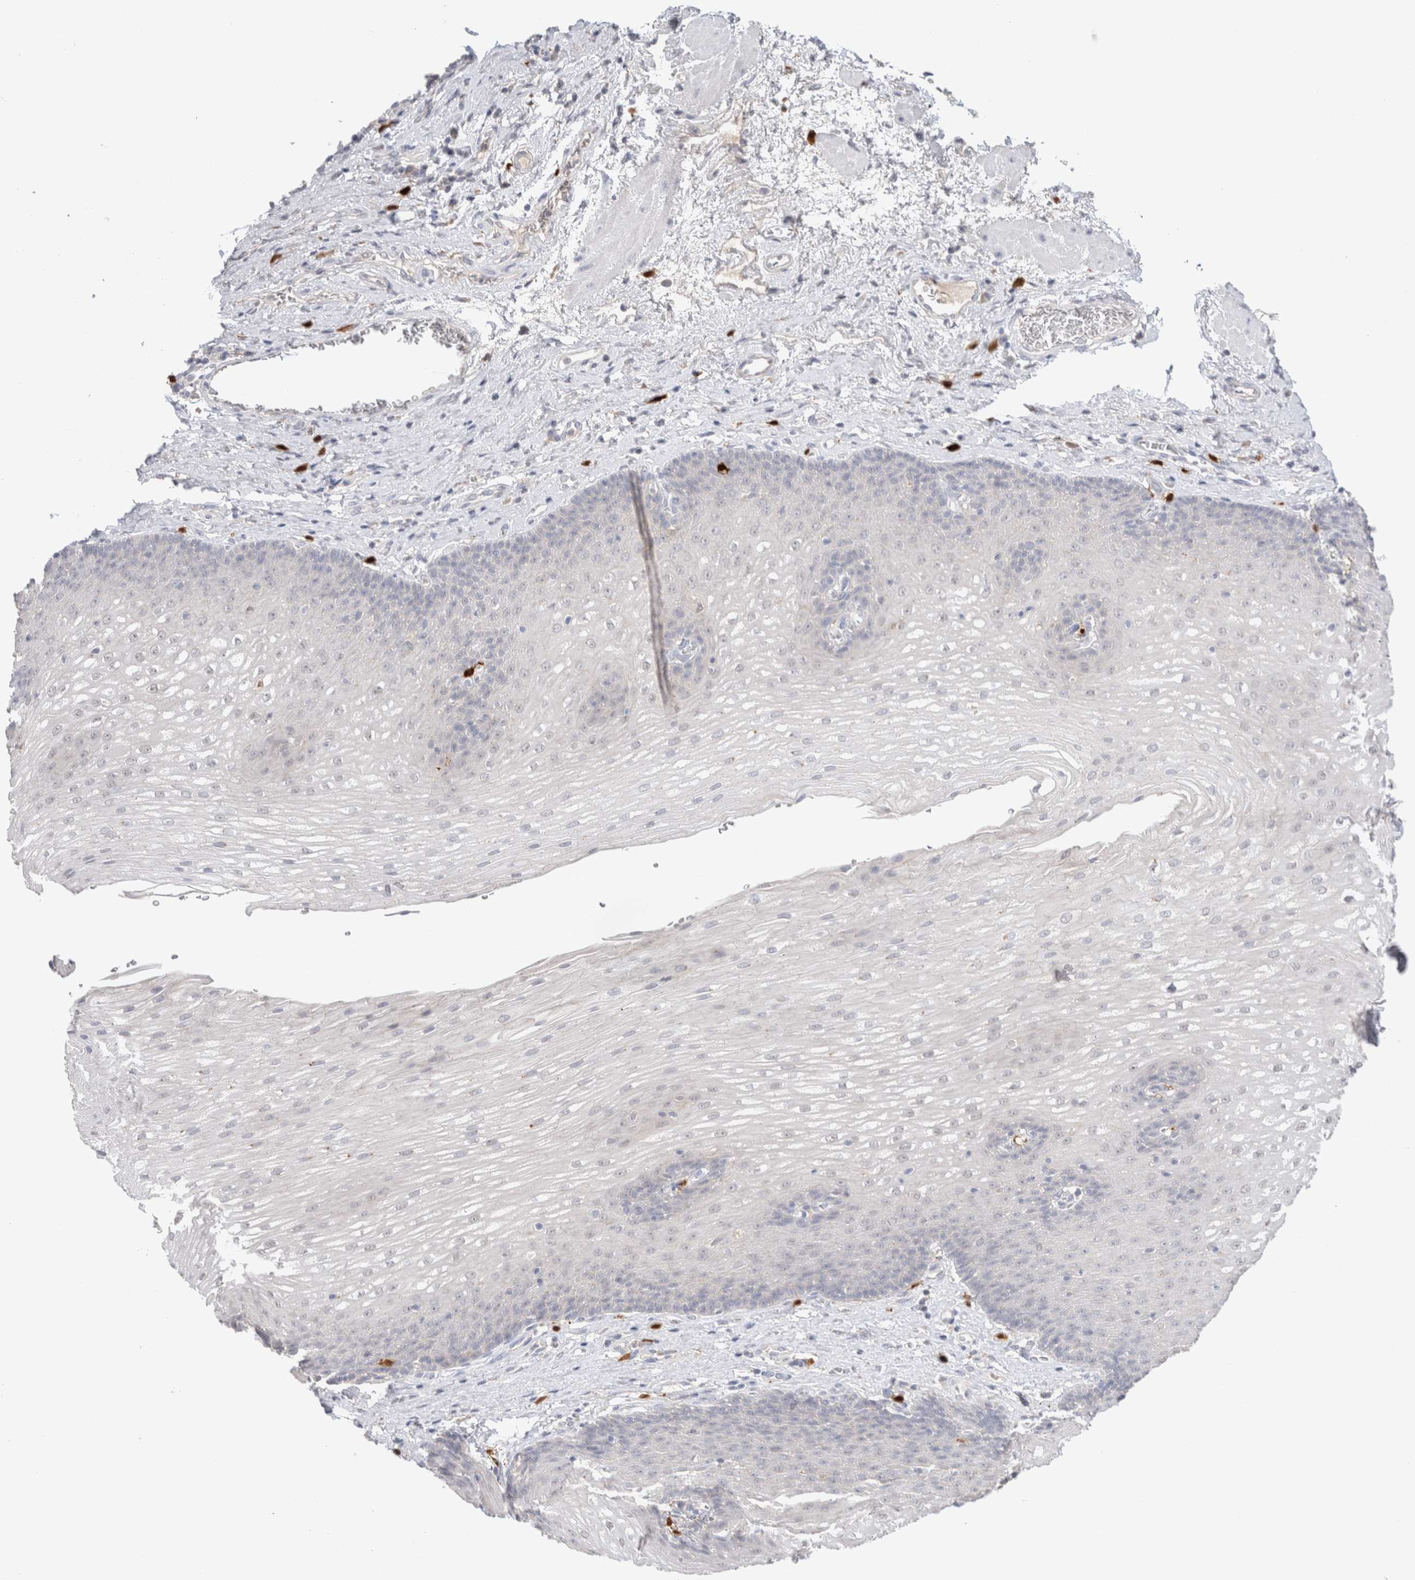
{"staining": {"intensity": "negative", "quantity": "none", "location": "none"}, "tissue": "esophagus", "cell_type": "Squamous epithelial cells", "image_type": "normal", "snomed": [{"axis": "morphology", "description": "Normal tissue, NOS"}, {"axis": "topography", "description": "Esophagus"}], "caption": "Image shows no protein positivity in squamous epithelial cells of normal esophagus.", "gene": "HPGDS", "patient": {"sex": "male", "age": 48}}